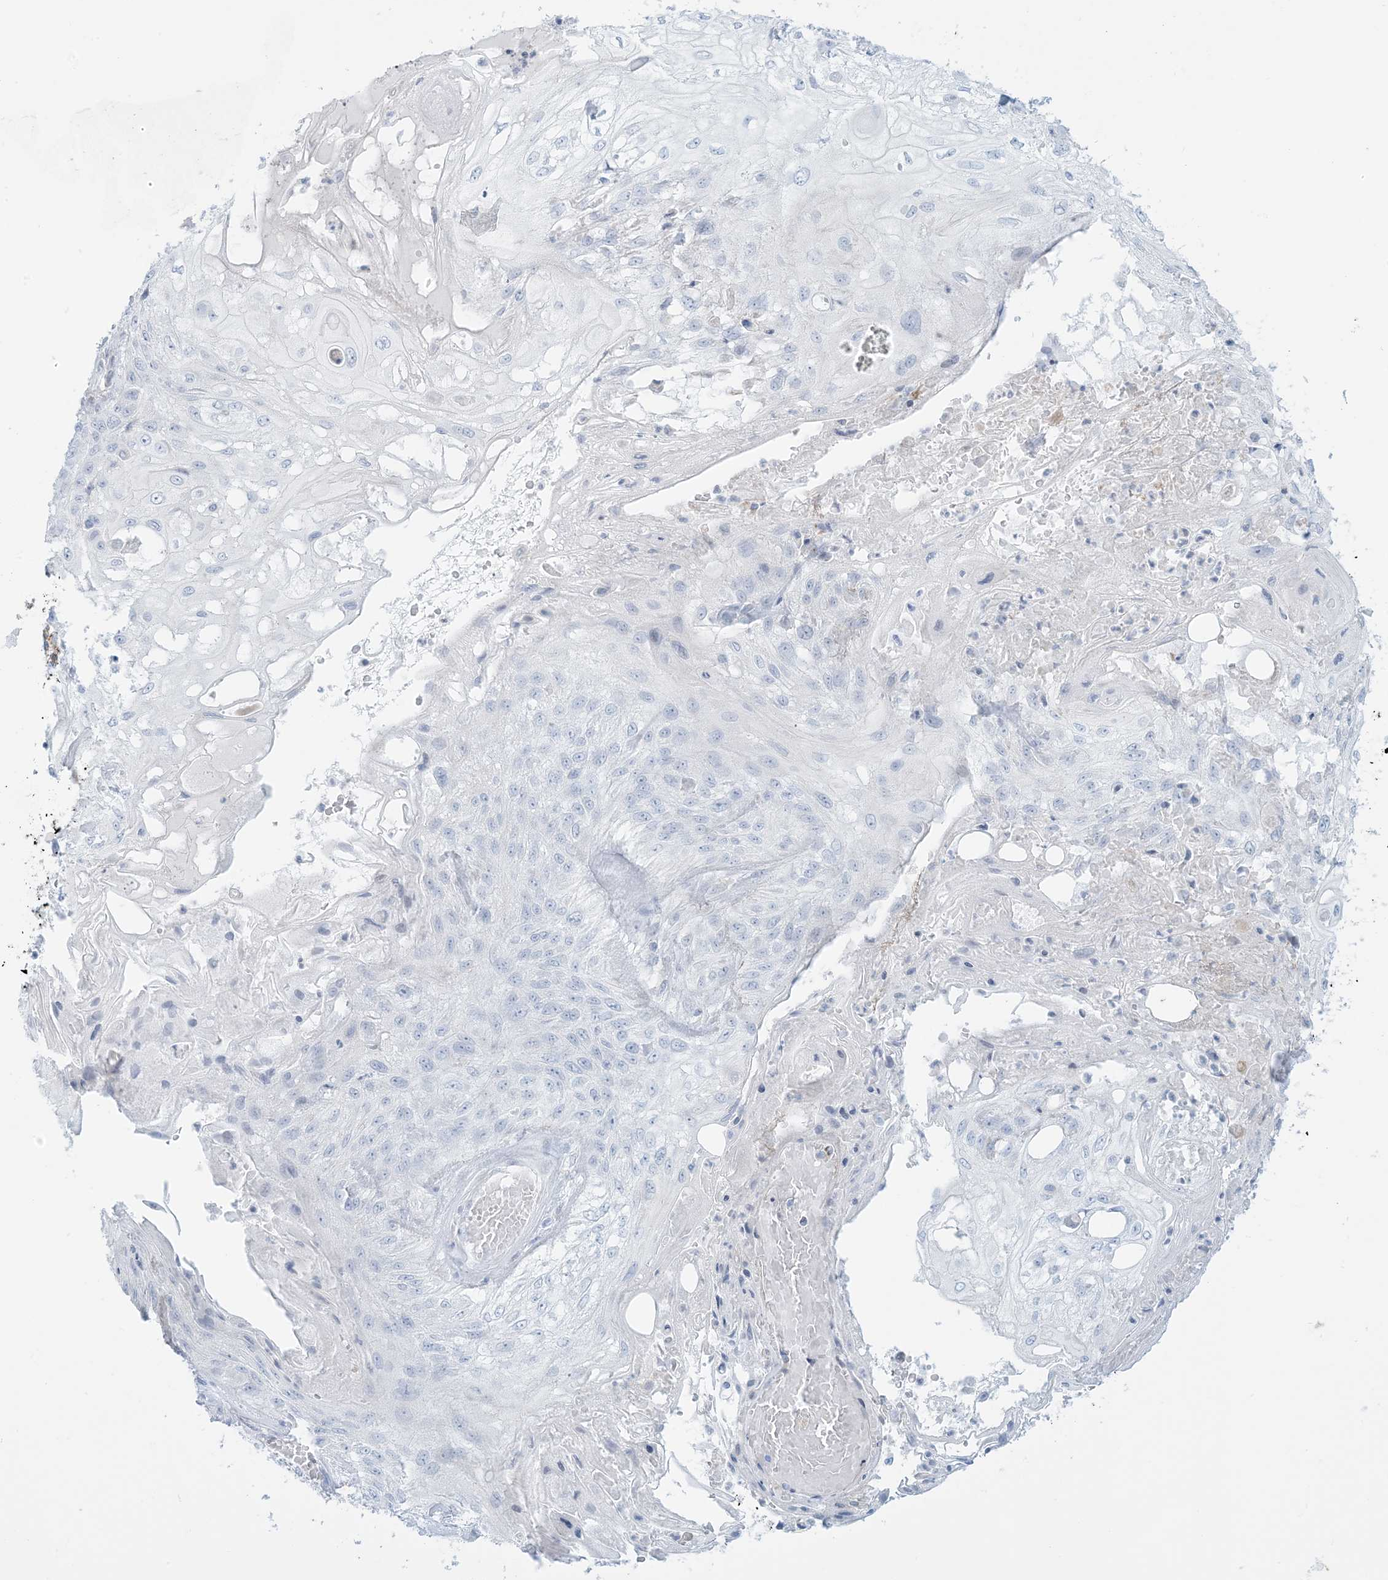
{"staining": {"intensity": "negative", "quantity": "none", "location": "none"}, "tissue": "skin cancer", "cell_type": "Tumor cells", "image_type": "cancer", "snomed": [{"axis": "morphology", "description": "Squamous cell carcinoma, NOS"}, {"axis": "morphology", "description": "Squamous cell carcinoma, metastatic, NOS"}, {"axis": "topography", "description": "Skin"}, {"axis": "topography", "description": "Lymph node"}], "caption": "This is an immunohistochemistry (IHC) micrograph of human skin squamous cell carcinoma. There is no positivity in tumor cells.", "gene": "ZDHHC4", "patient": {"sex": "male", "age": 75}}